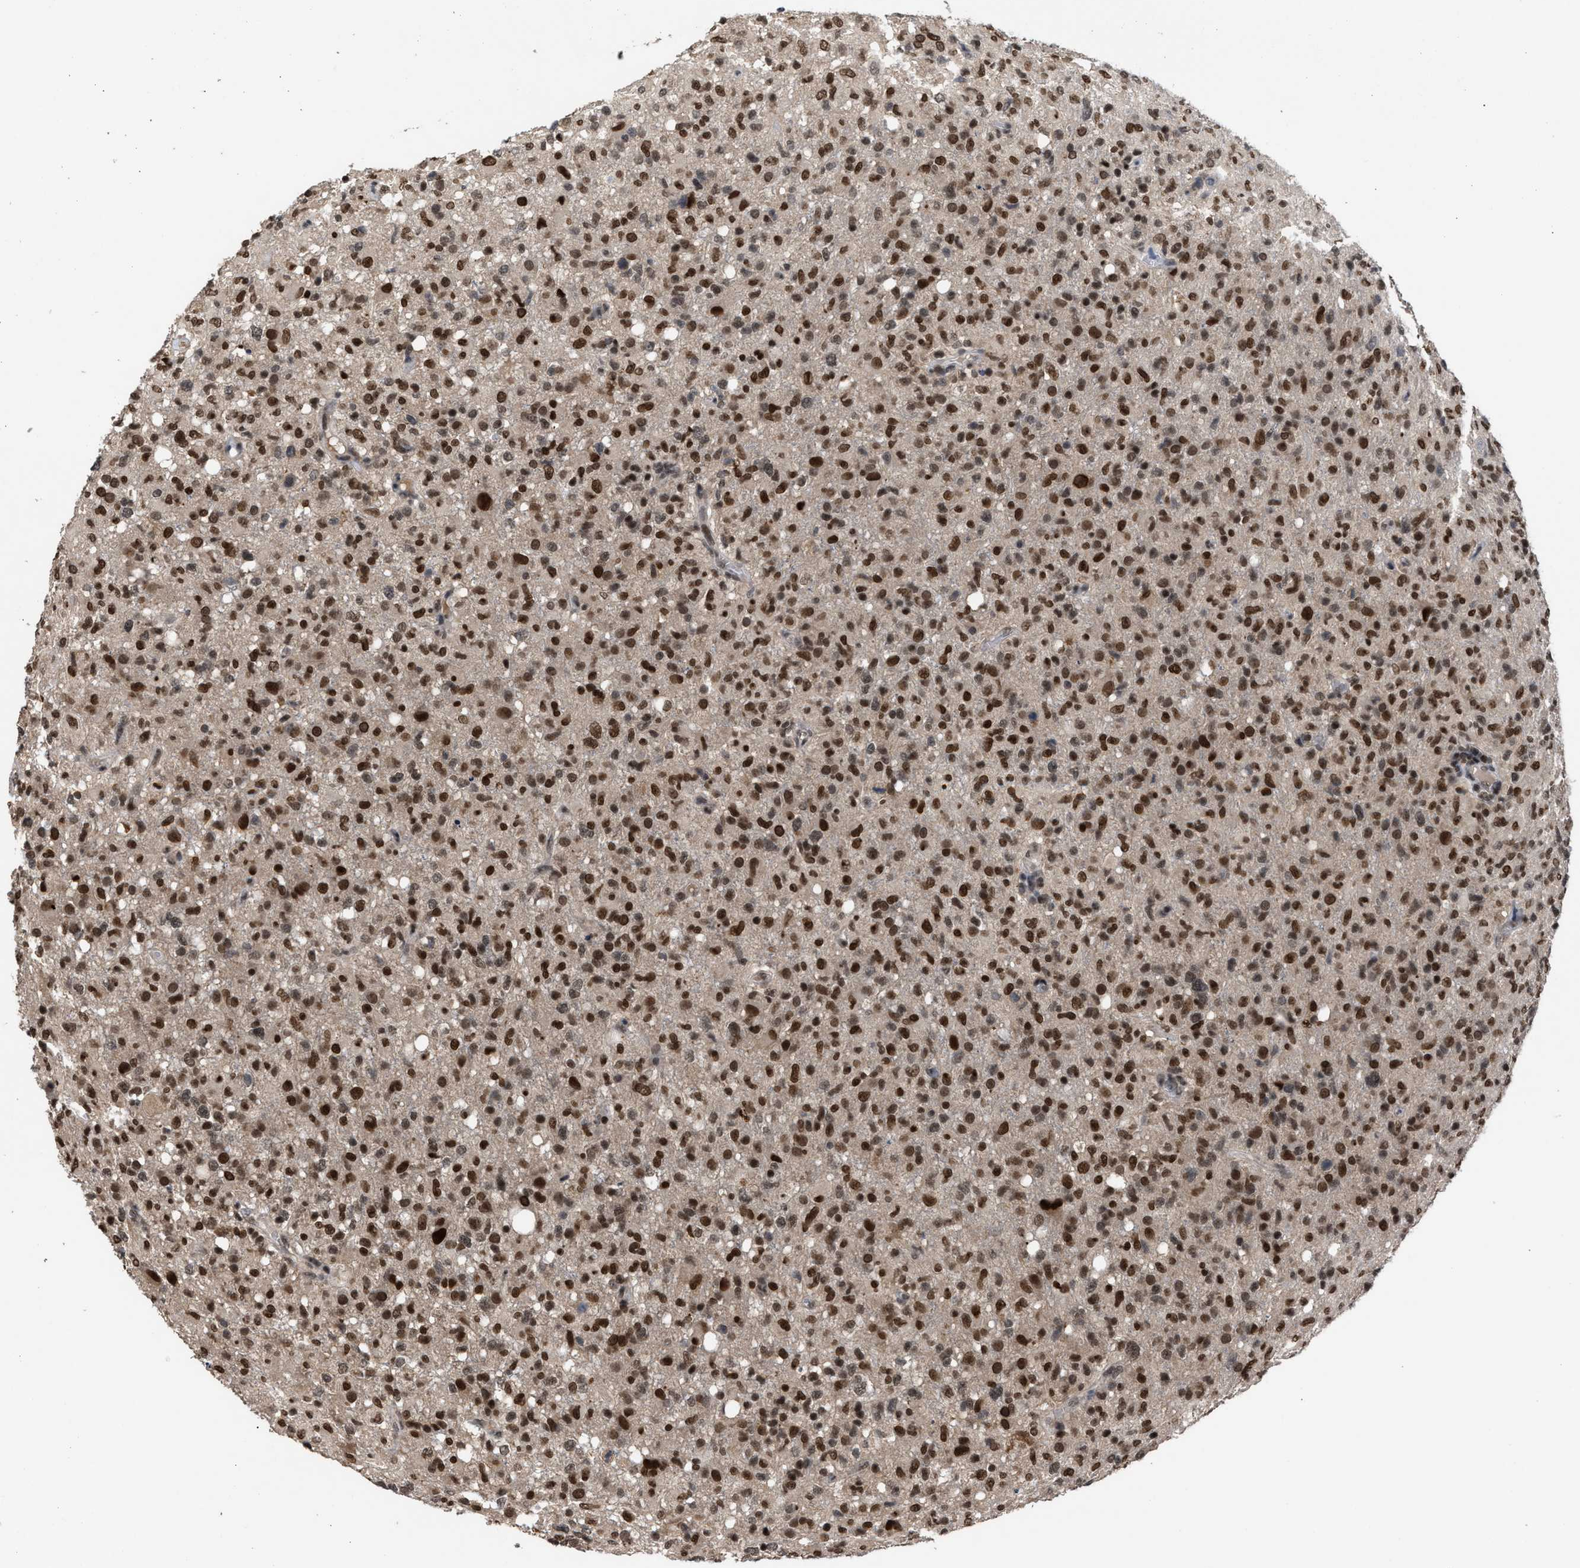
{"staining": {"intensity": "strong", "quantity": ">75%", "location": "nuclear"}, "tissue": "glioma", "cell_type": "Tumor cells", "image_type": "cancer", "snomed": [{"axis": "morphology", "description": "Glioma, malignant, High grade"}, {"axis": "topography", "description": "Brain"}], "caption": "Protein expression analysis of human glioma reveals strong nuclear staining in approximately >75% of tumor cells. (DAB = brown stain, brightfield microscopy at high magnification).", "gene": "C9orf78", "patient": {"sex": "female", "age": 57}}